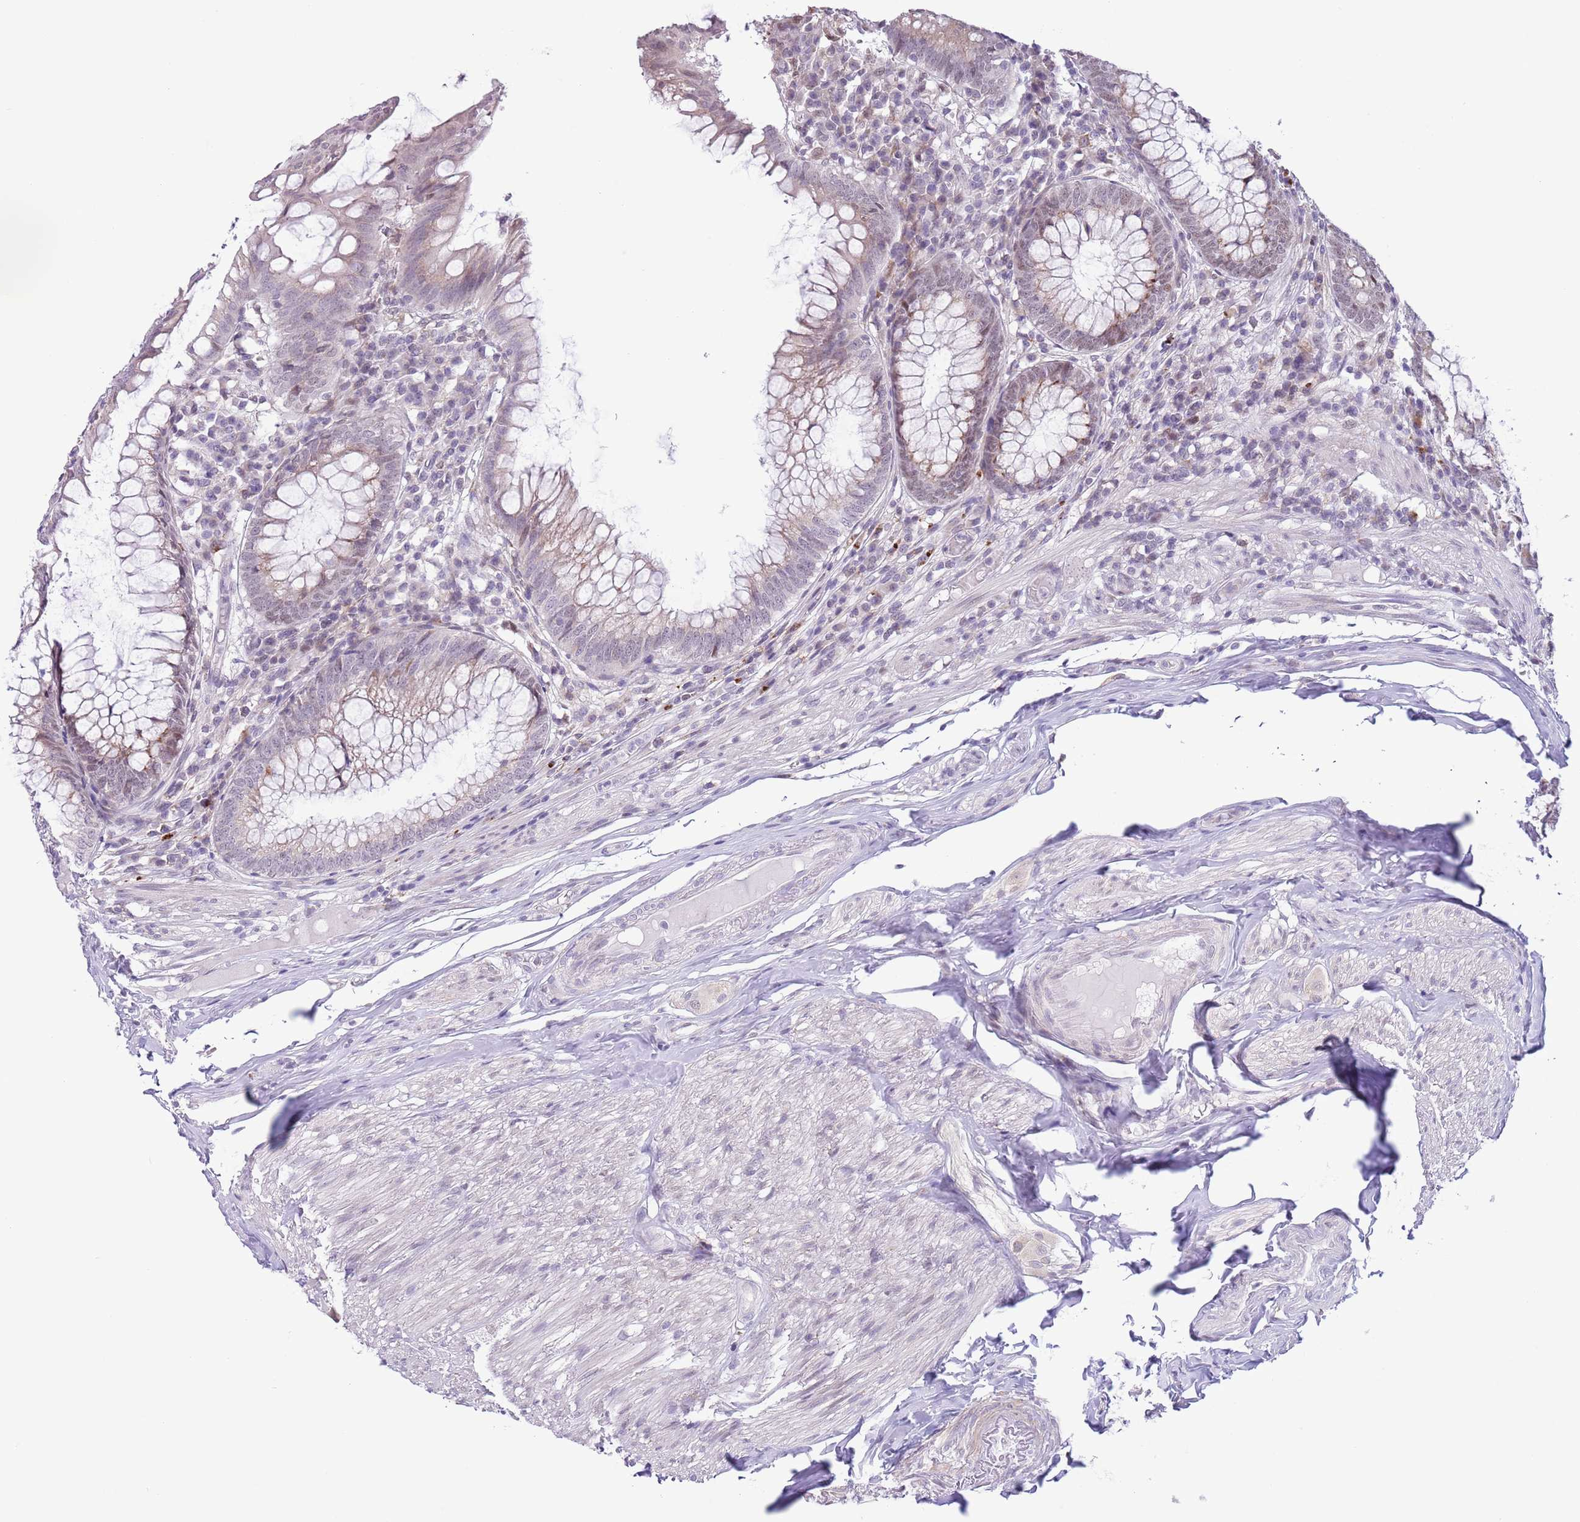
{"staining": {"intensity": "weak", "quantity": "25%-75%", "location": "cytoplasmic/membranous"}, "tissue": "appendix", "cell_type": "Glandular cells", "image_type": "normal", "snomed": [{"axis": "morphology", "description": "Normal tissue, NOS"}, {"axis": "topography", "description": "Appendix"}], "caption": "The micrograph displays staining of normal appendix, revealing weak cytoplasmic/membranous protein expression (brown color) within glandular cells. (brown staining indicates protein expression, while blue staining denotes nuclei).", "gene": "ZNF576", "patient": {"sex": "male", "age": 83}}